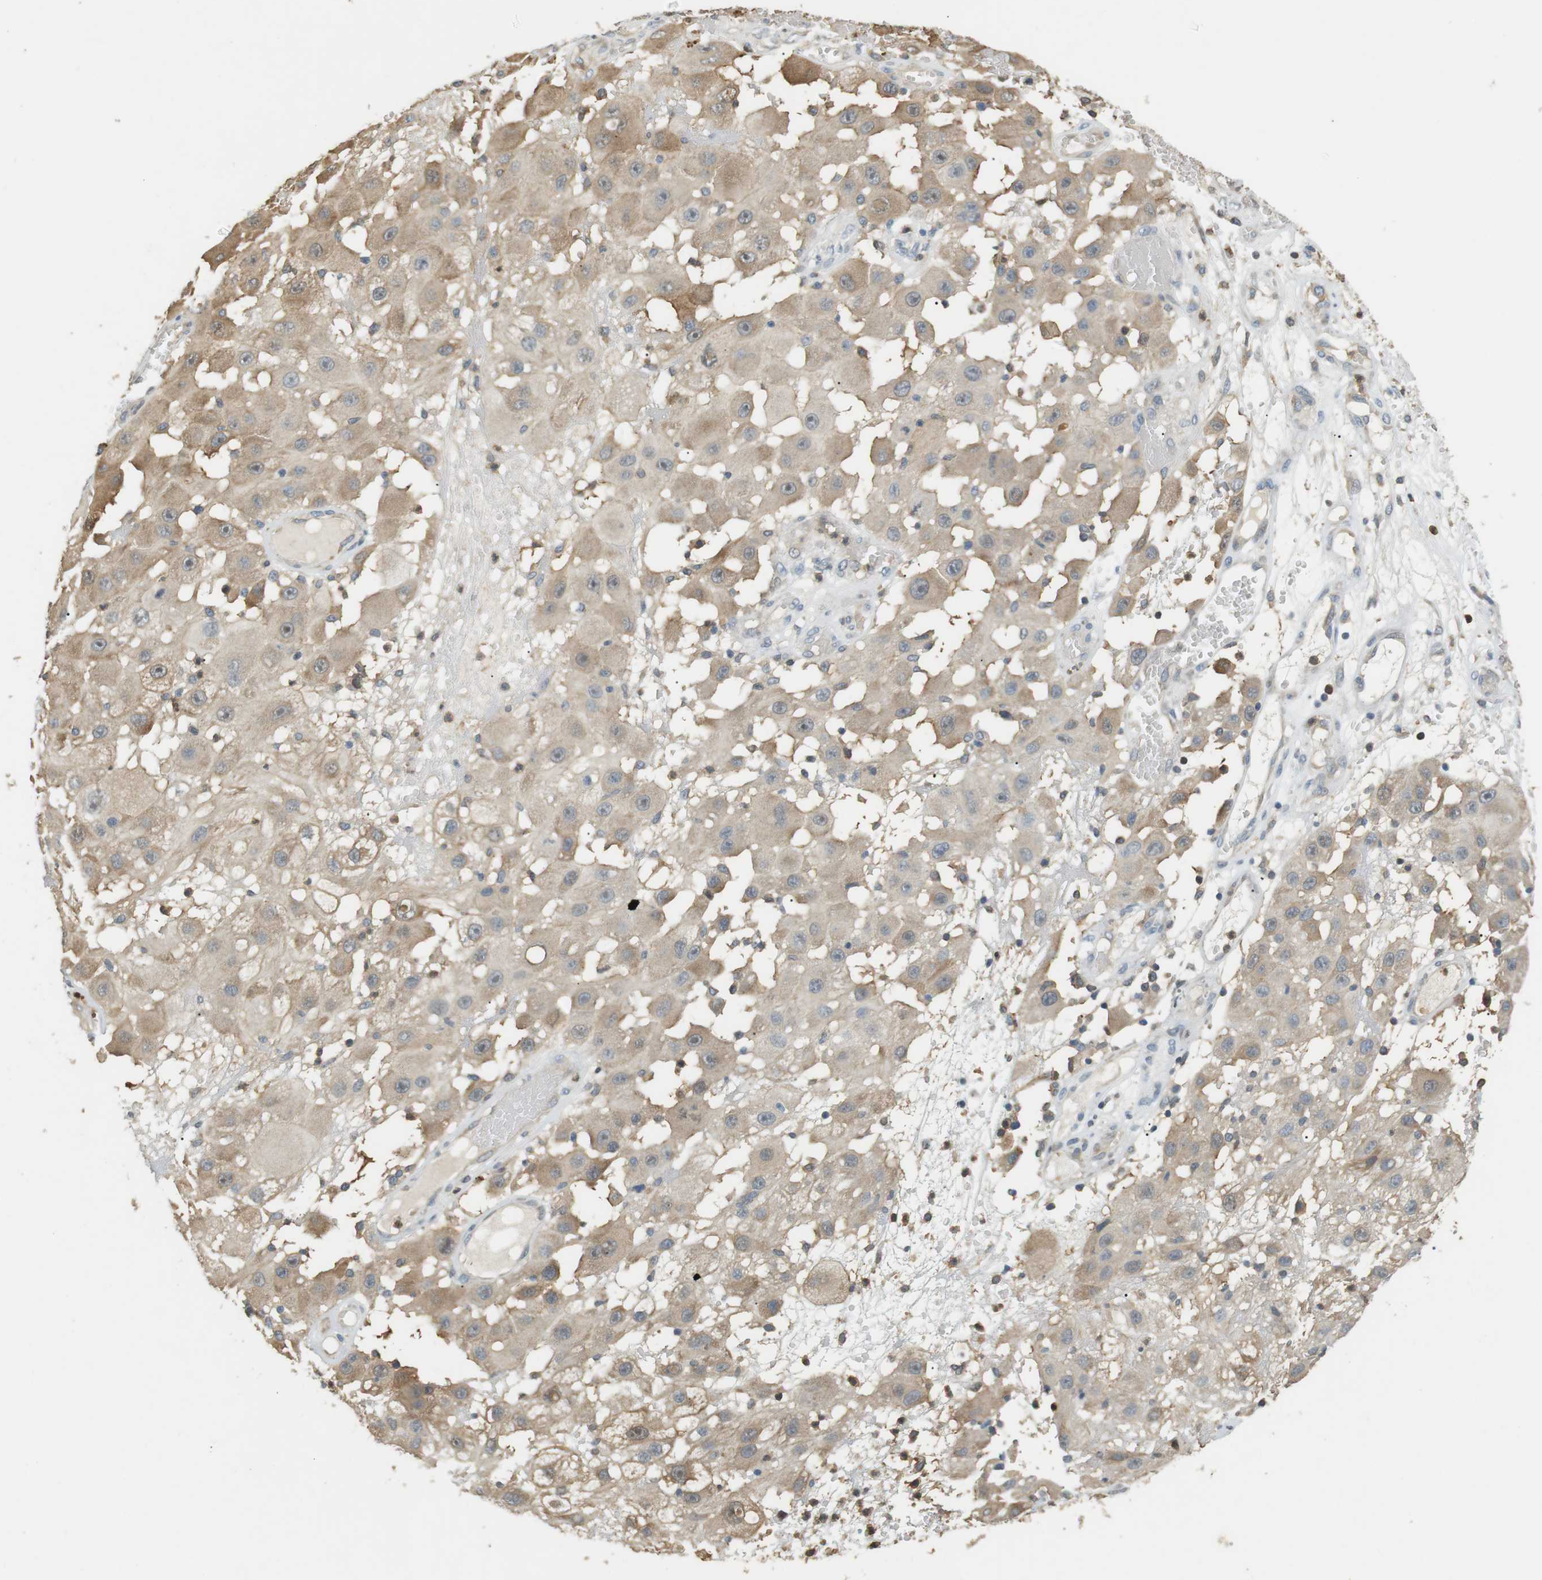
{"staining": {"intensity": "weak", "quantity": ">75%", "location": "cytoplasmic/membranous"}, "tissue": "melanoma", "cell_type": "Tumor cells", "image_type": "cancer", "snomed": [{"axis": "morphology", "description": "Malignant melanoma, NOS"}, {"axis": "topography", "description": "Skin"}], "caption": "Immunohistochemistry (IHC) photomicrograph of human melanoma stained for a protein (brown), which displays low levels of weak cytoplasmic/membranous expression in approximately >75% of tumor cells.", "gene": "P2RY1", "patient": {"sex": "female", "age": 81}}